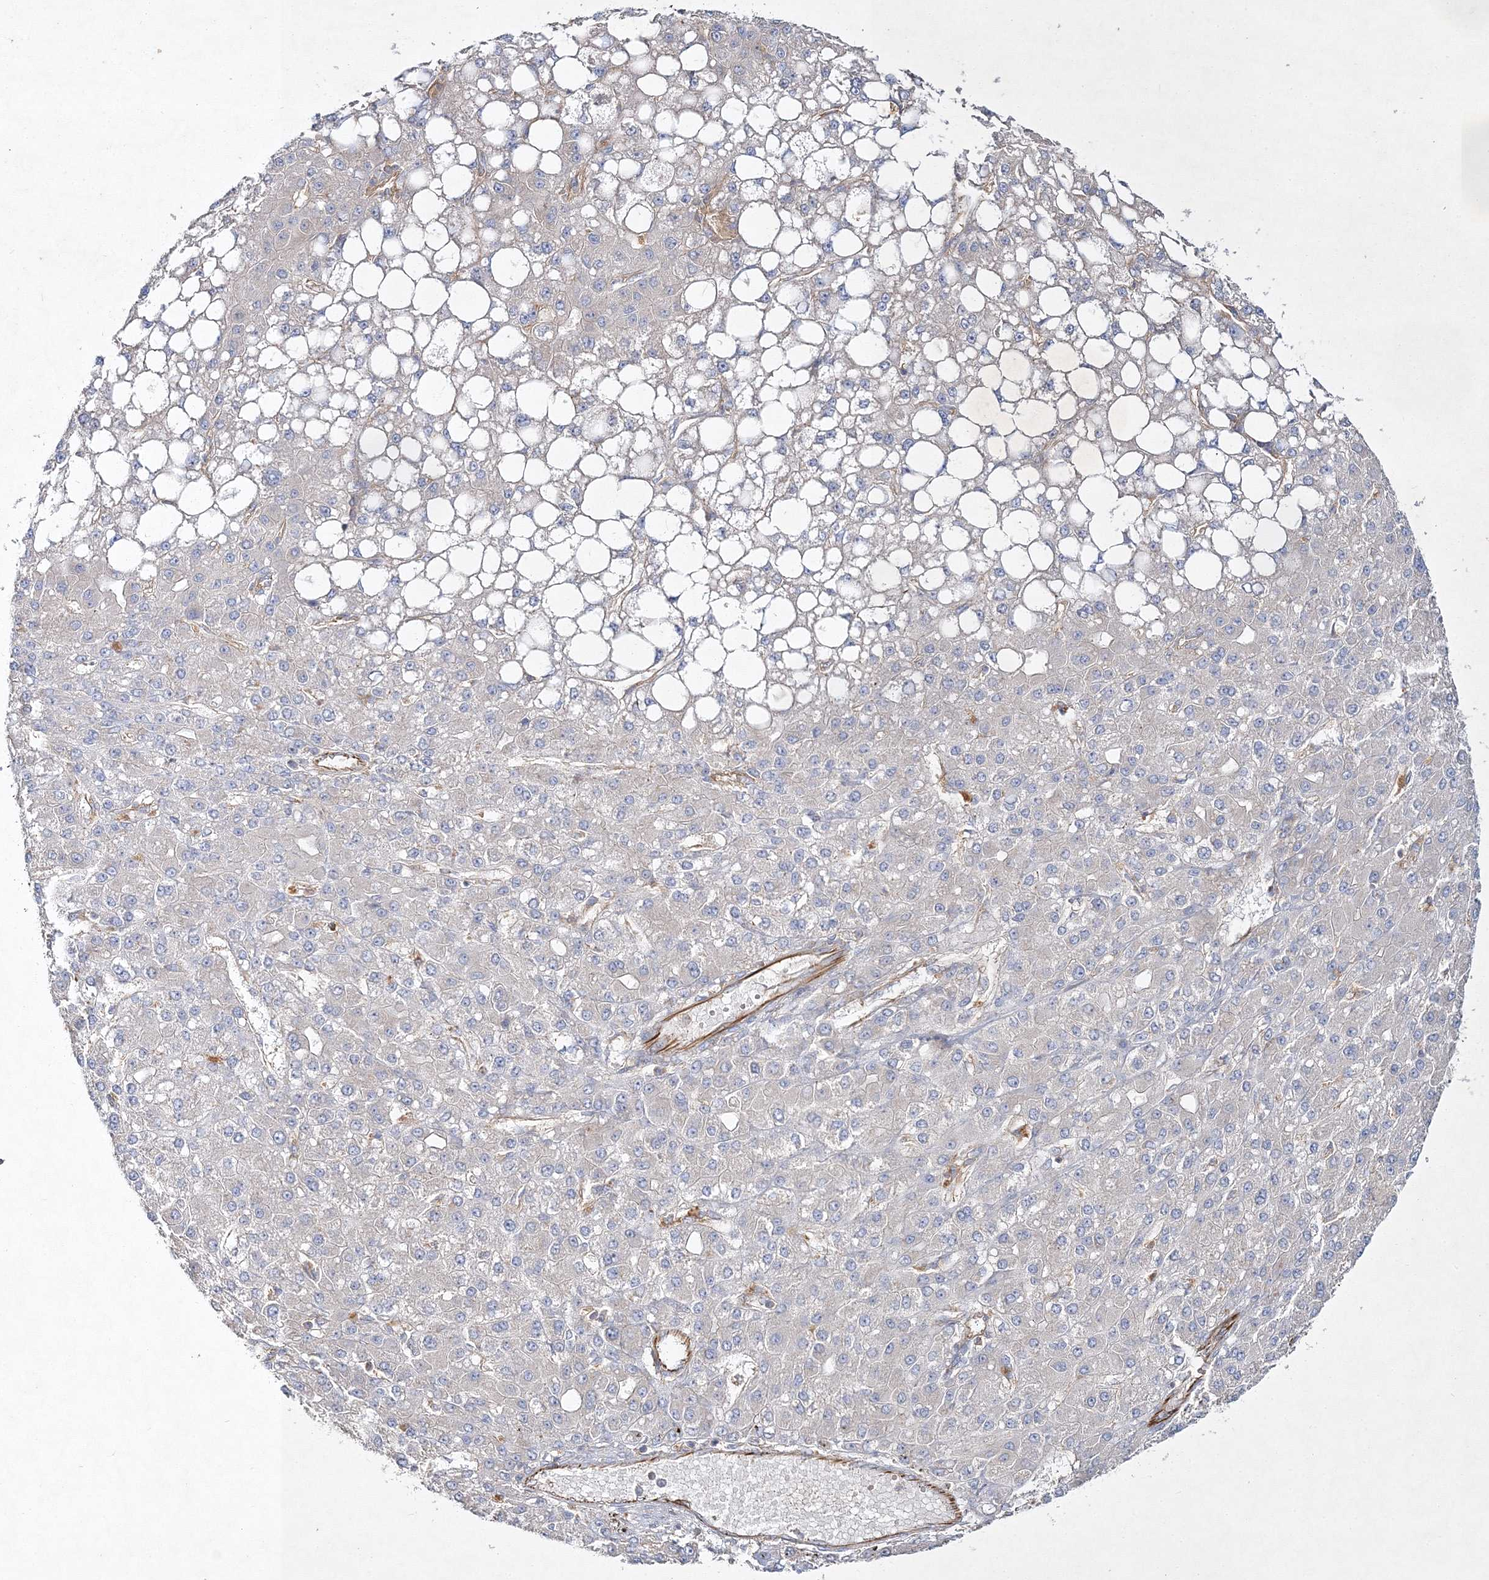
{"staining": {"intensity": "negative", "quantity": "none", "location": "none"}, "tissue": "liver cancer", "cell_type": "Tumor cells", "image_type": "cancer", "snomed": [{"axis": "morphology", "description": "Carcinoma, Hepatocellular, NOS"}, {"axis": "topography", "description": "Liver"}], "caption": "An image of liver hepatocellular carcinoma stained for a protein exhibits no brown staining in tumor cells. The staining is performed using DAB (3,3'-diaminobenzidine) brown chromogen with nuclei counter-stained in using hematoxylin.", "gene": "WDR37", "patient": {"sex": "male", "age": 67}}